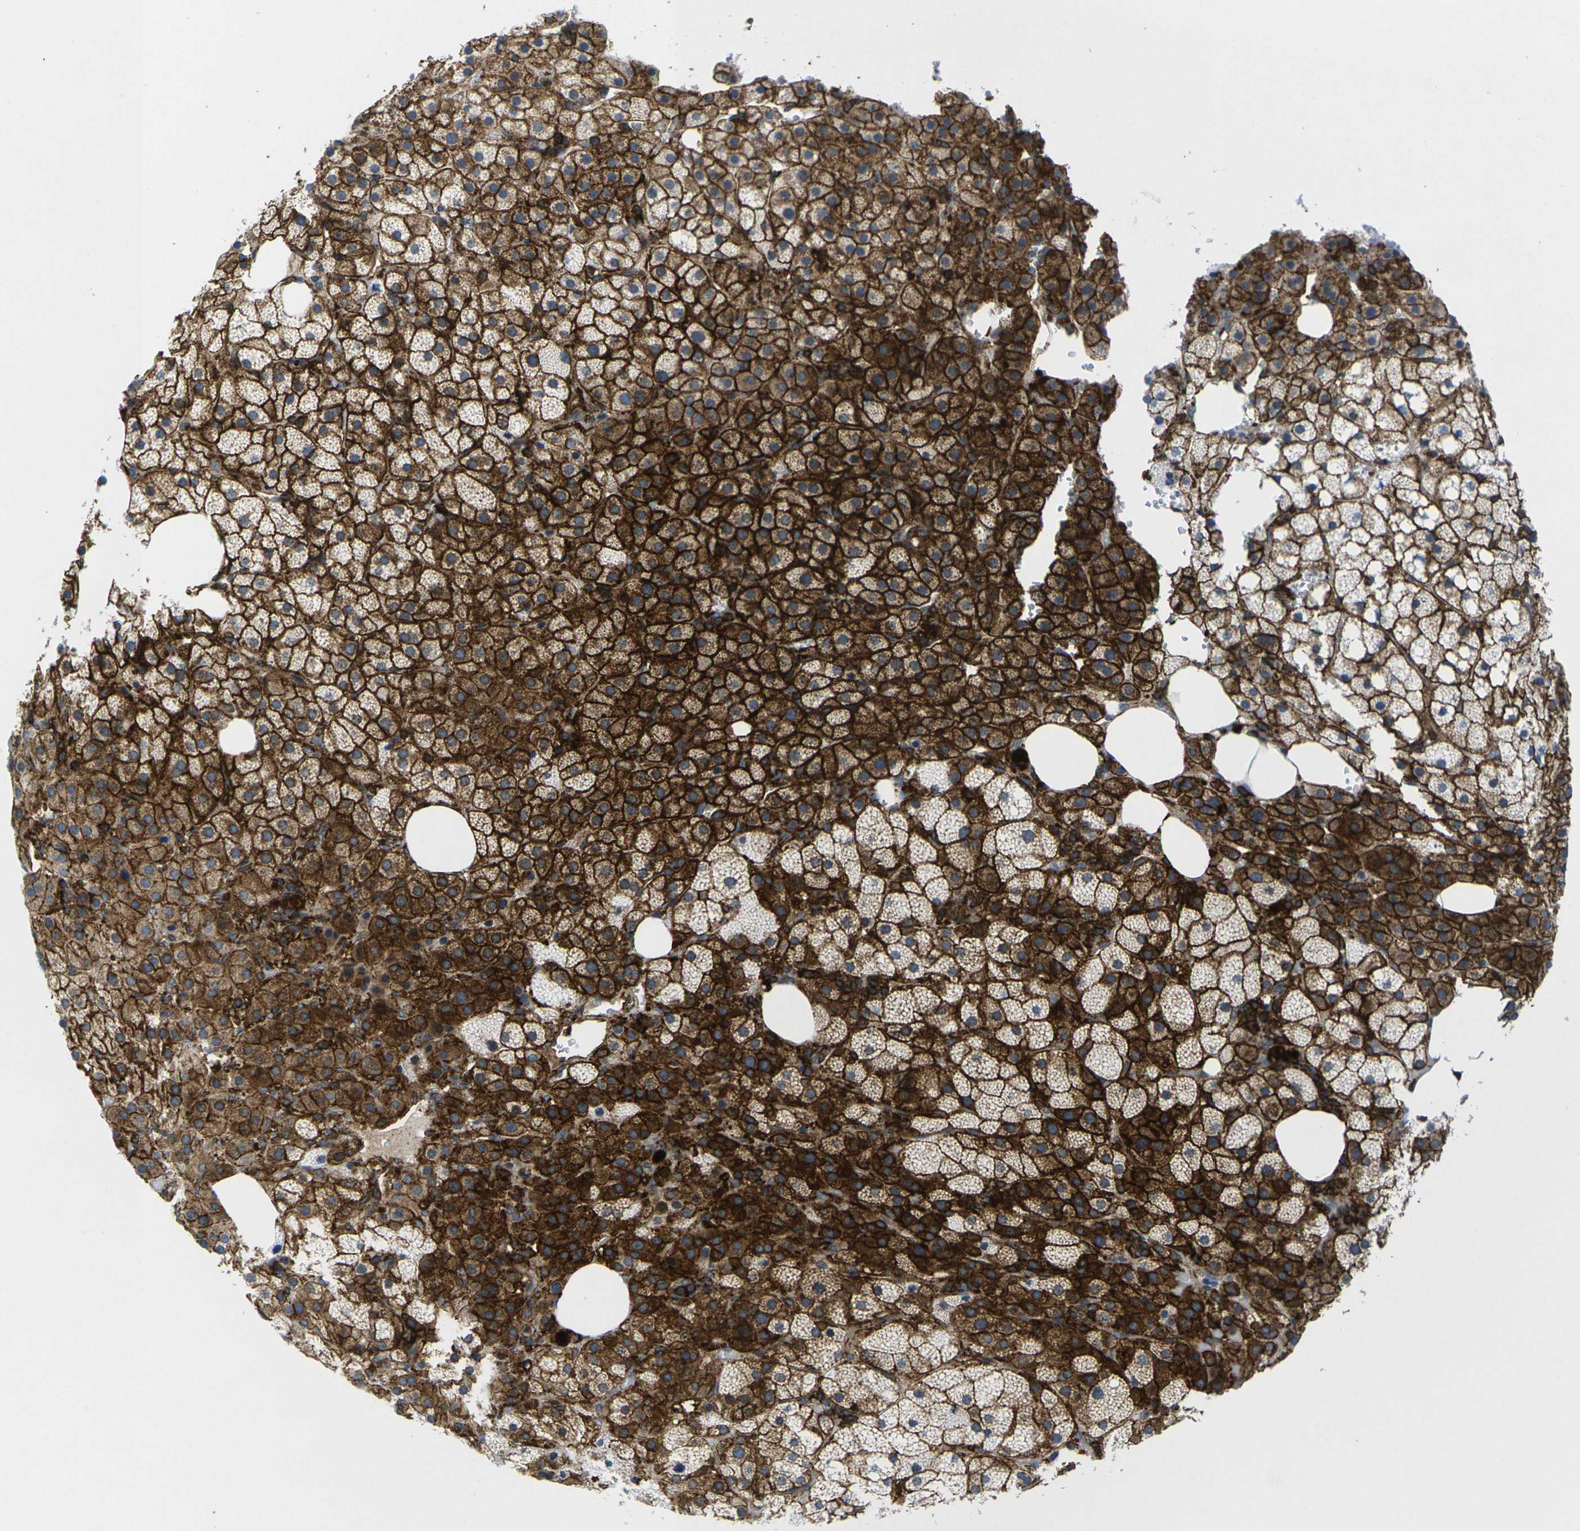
{"staining": {"intensity": "strong", "quantity": ">75%", "location": "cytoplasmic/membranous"}, "tissue": "adrenal gland", "cell_type": "Glandular cells", "image_type": "normal", "snomed": [{"axis": "morphology", "description": "Normal tissue, NOS"}, {"axis": "topography", "description": "Adrenal gland"}], "caption": "A brown stain labels strong cytoplasmic/membranous expression of a protein in glandular cells of benign adrenal gland.", "gene": "IQGAP1", "patient": {"sex": "female", "age": 59}}